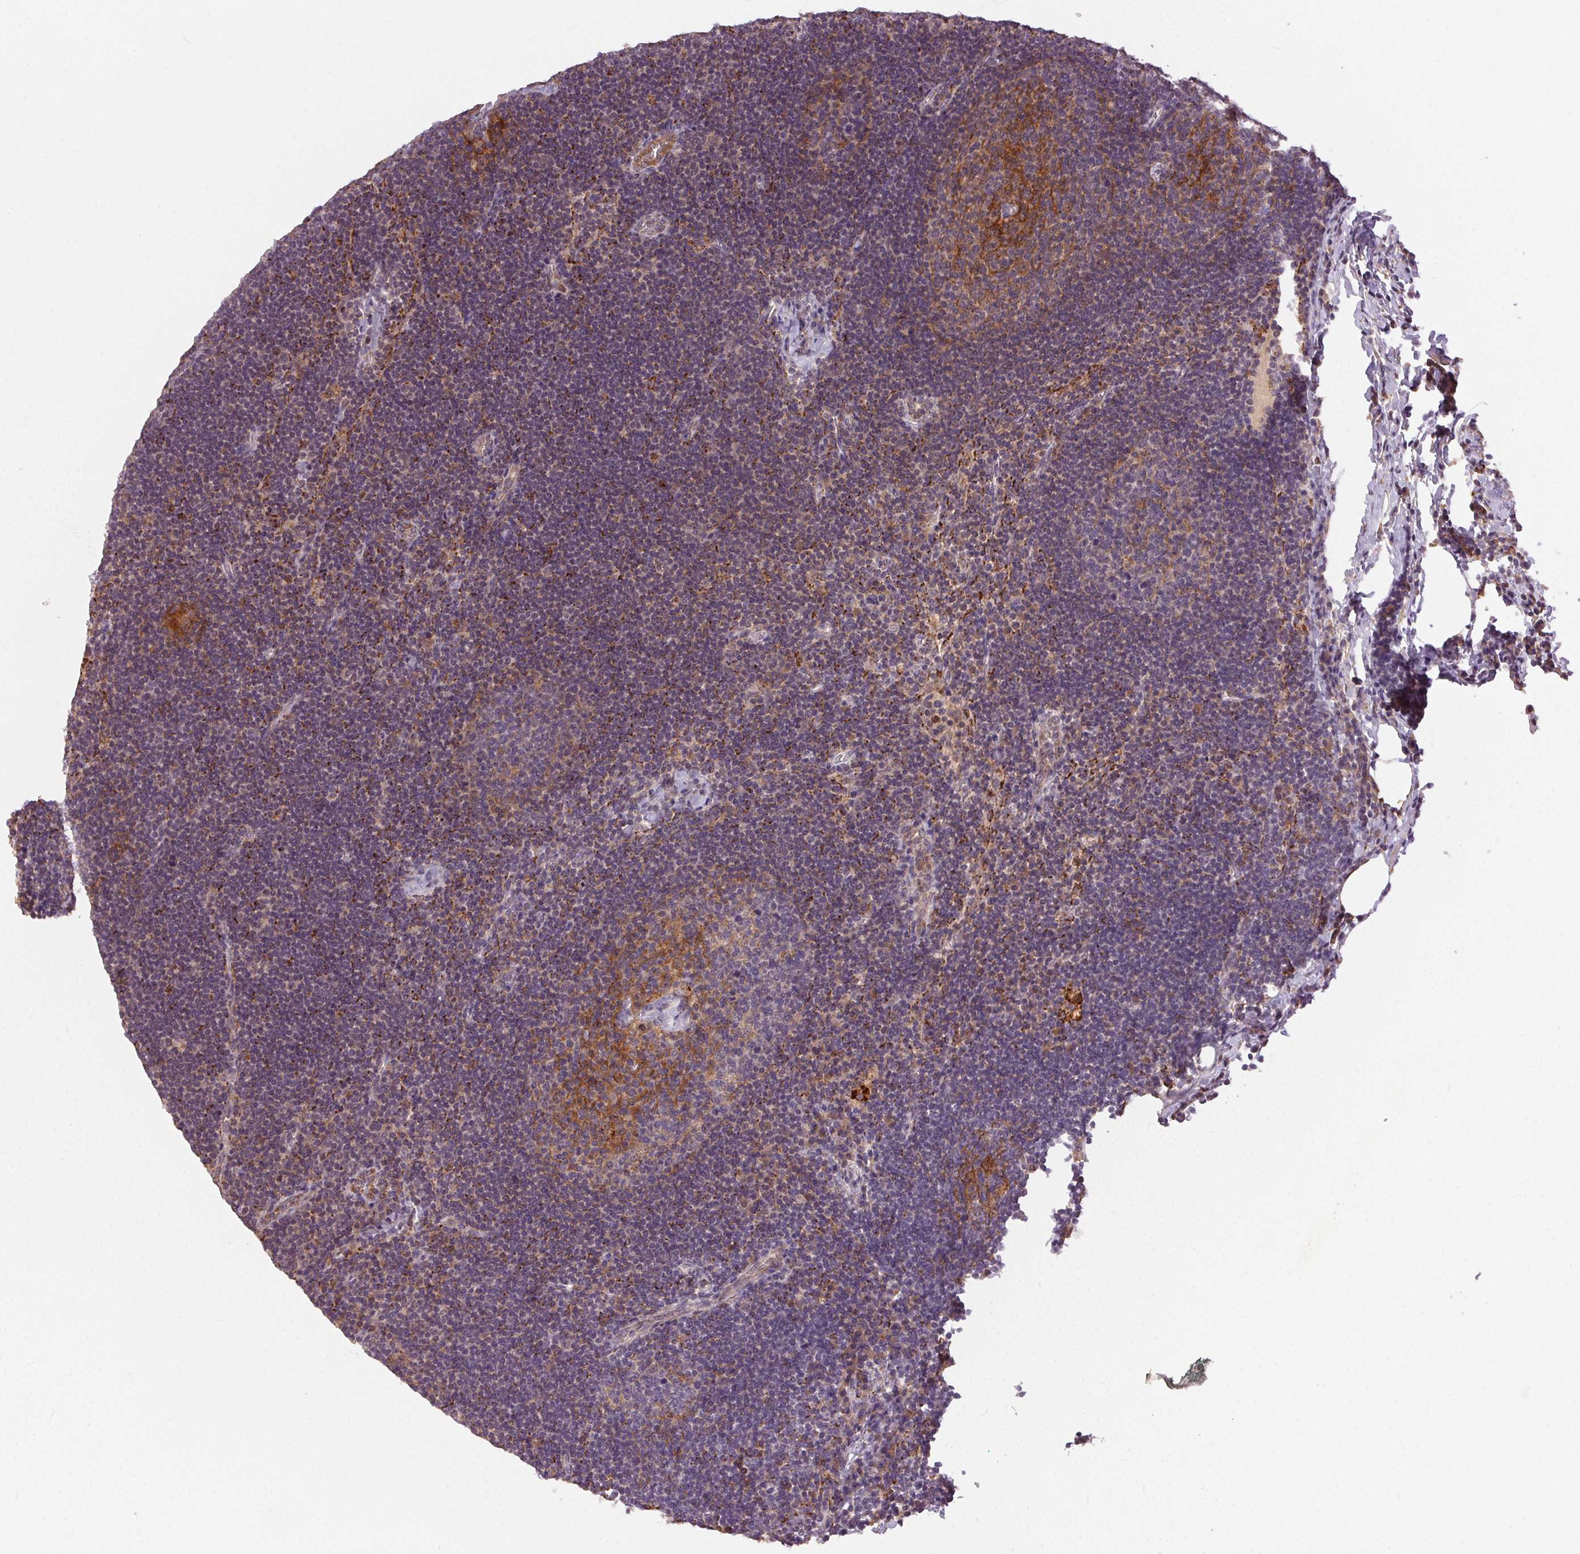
{"staining": {"intensity": "negative", "quantity": "none", "location": "none"}, "tissue": "lymph node", "cell_type": "Germinal center cells", "image_type": "normal", "snomed": [{"axis": "morphology", "description": "Normal tissue, NOS"}, {"axis": "topography", "description": "Lymph node"}], "caption": "A histopathology image of human lymph node is negative for staining in germinal center cells. (IHC, brightfield microscopy, high magnification).", "gene": "REP15", "patient": {"sex": "male", "age": 67}}